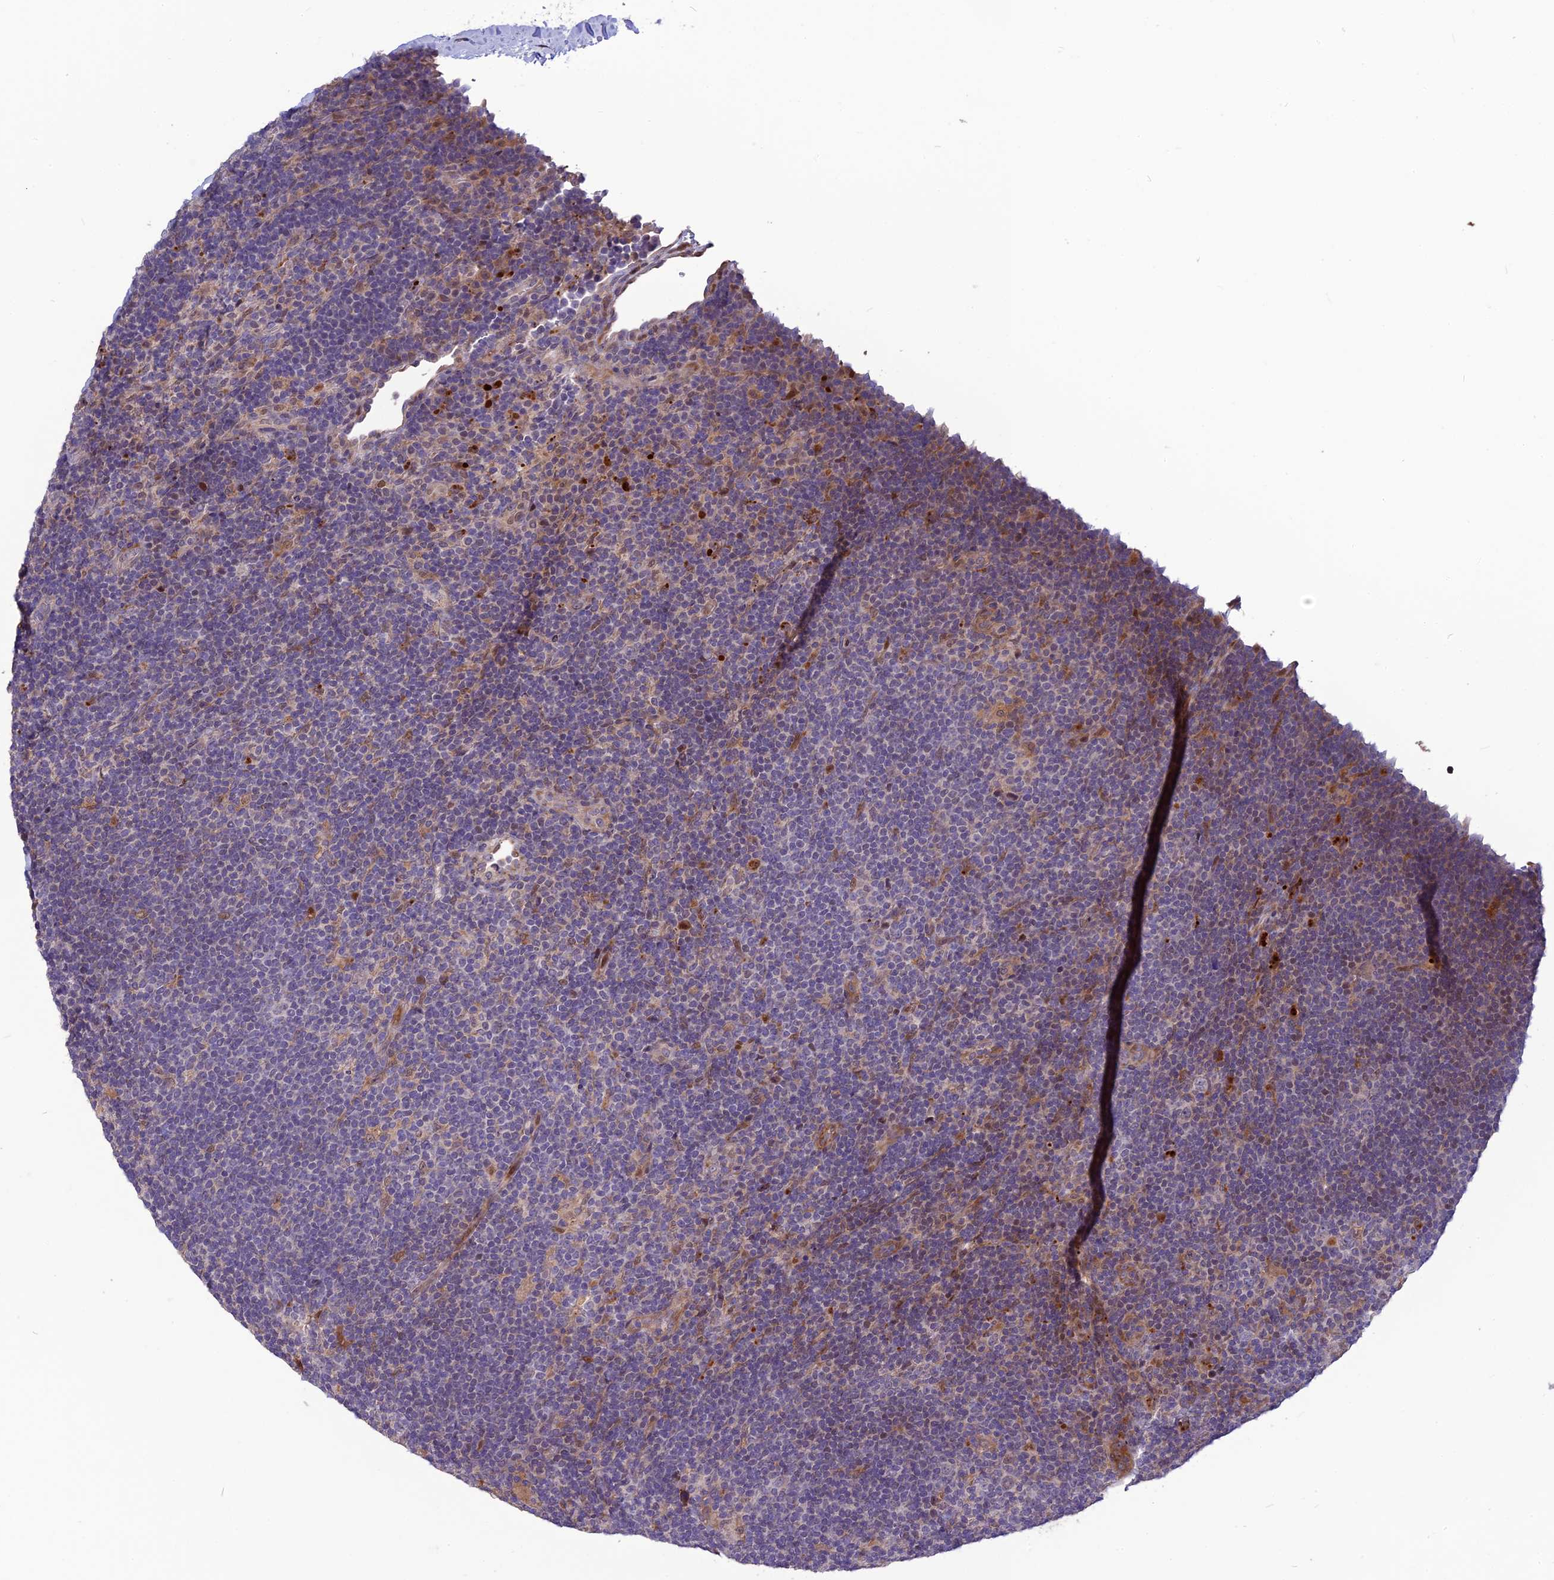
{"staining": {"intensity": "negative", "quantity": "none", "location": "none"}, "tissue": "lymphoma", "cell_type": "Tumor cells", "image_type": "cancer", "snomed": [{"axis": "morphology", "description": "Hodgkin's disease, NOS"}, {"axis": "topography", "description": "Lymph node"}], "caption": "Protein analysis of Hodgkin's disease shows no significant staining in tumor cells.", "gene": "SPG21", "patient": {"sex": "female", "age": 57}}